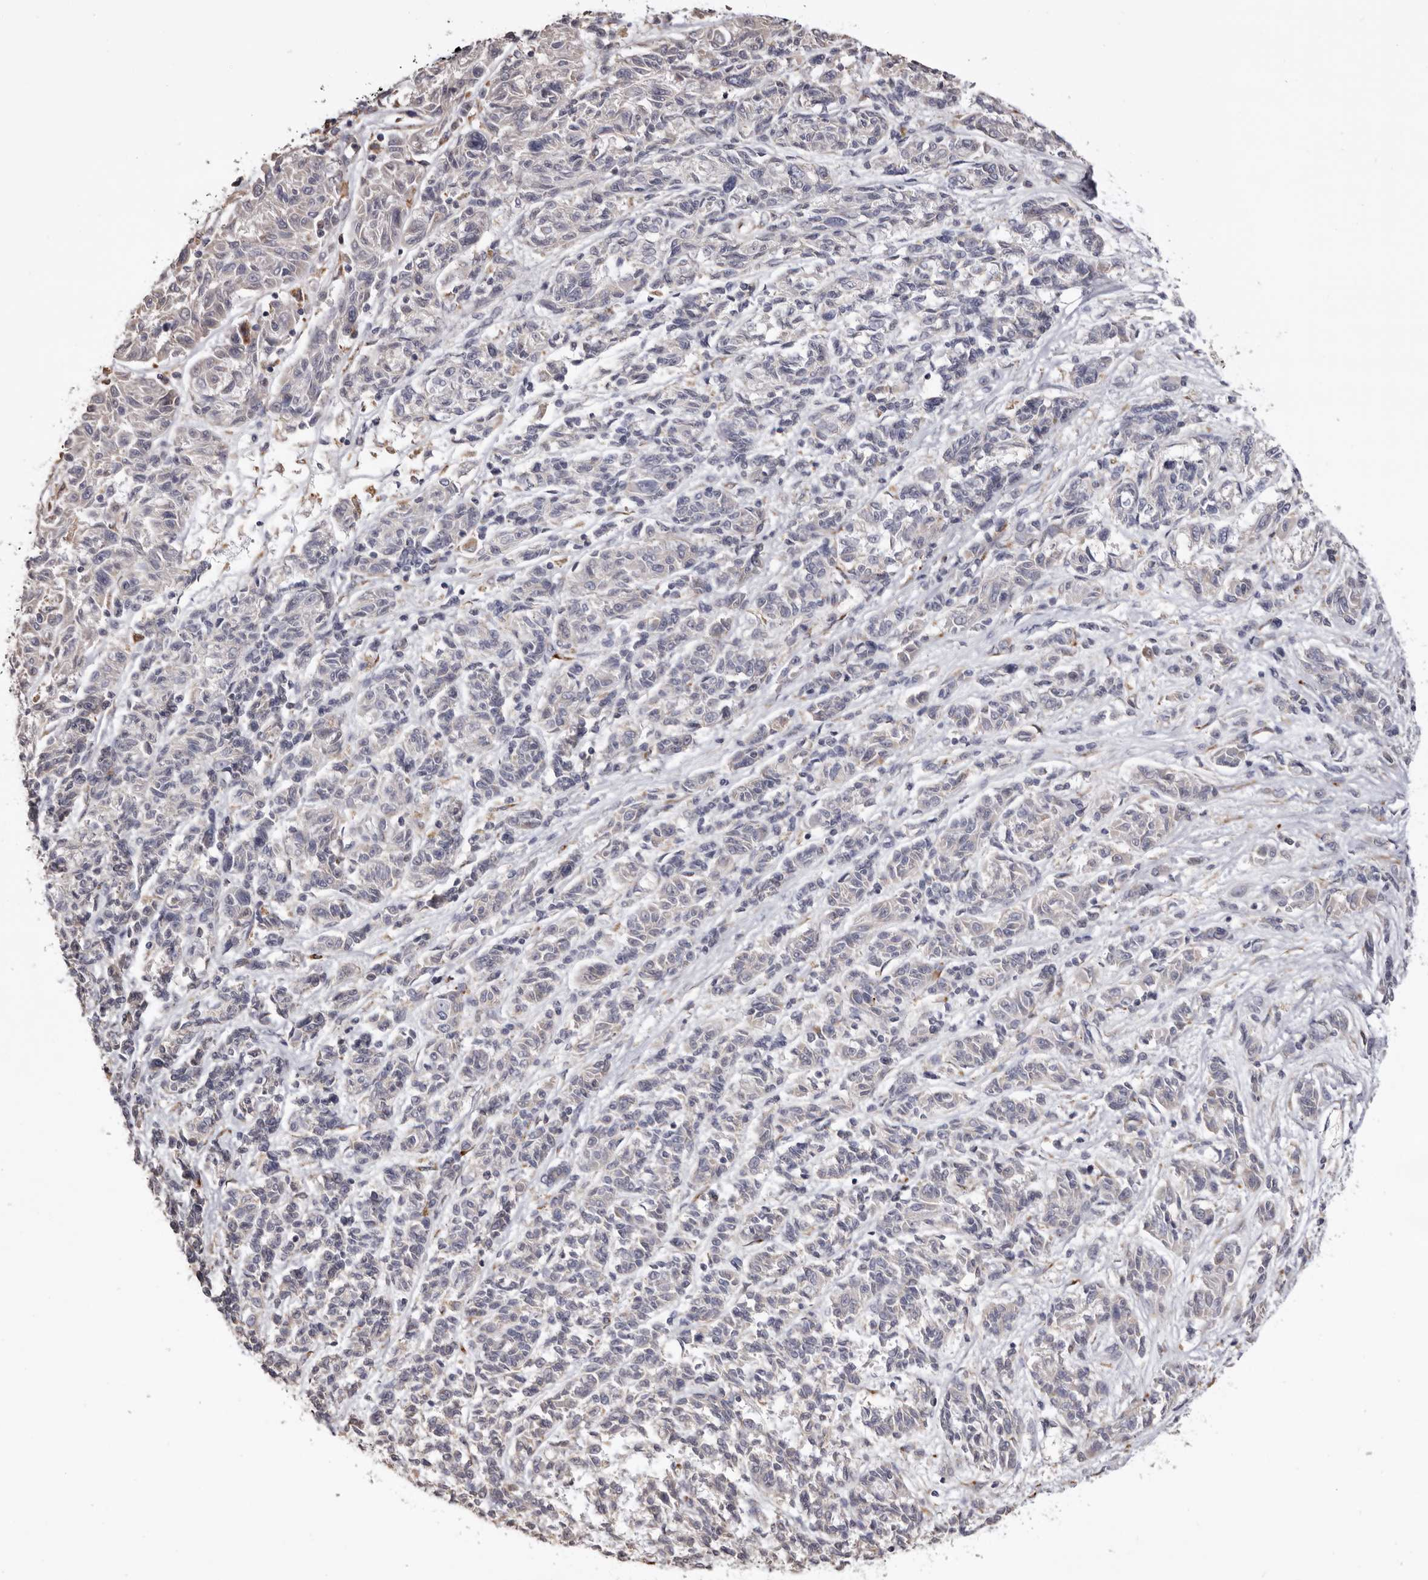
{"staining": {"intensity": "negative", "quantity": "none", "location": "none"}, "tissue": "melanoma", "cell_type": "Tumor cells", "image_type": "cancer", "snomed": [{"axis": "morphology", "description": "Malignant melanoma, NOS"}, {"axis": "topography", "description": "Skin"}], "caption": "Tumor cells show no significant protein staining in melanoma.", "gene": "PIGX", "patient": {"sex": "male", "age": 53}}